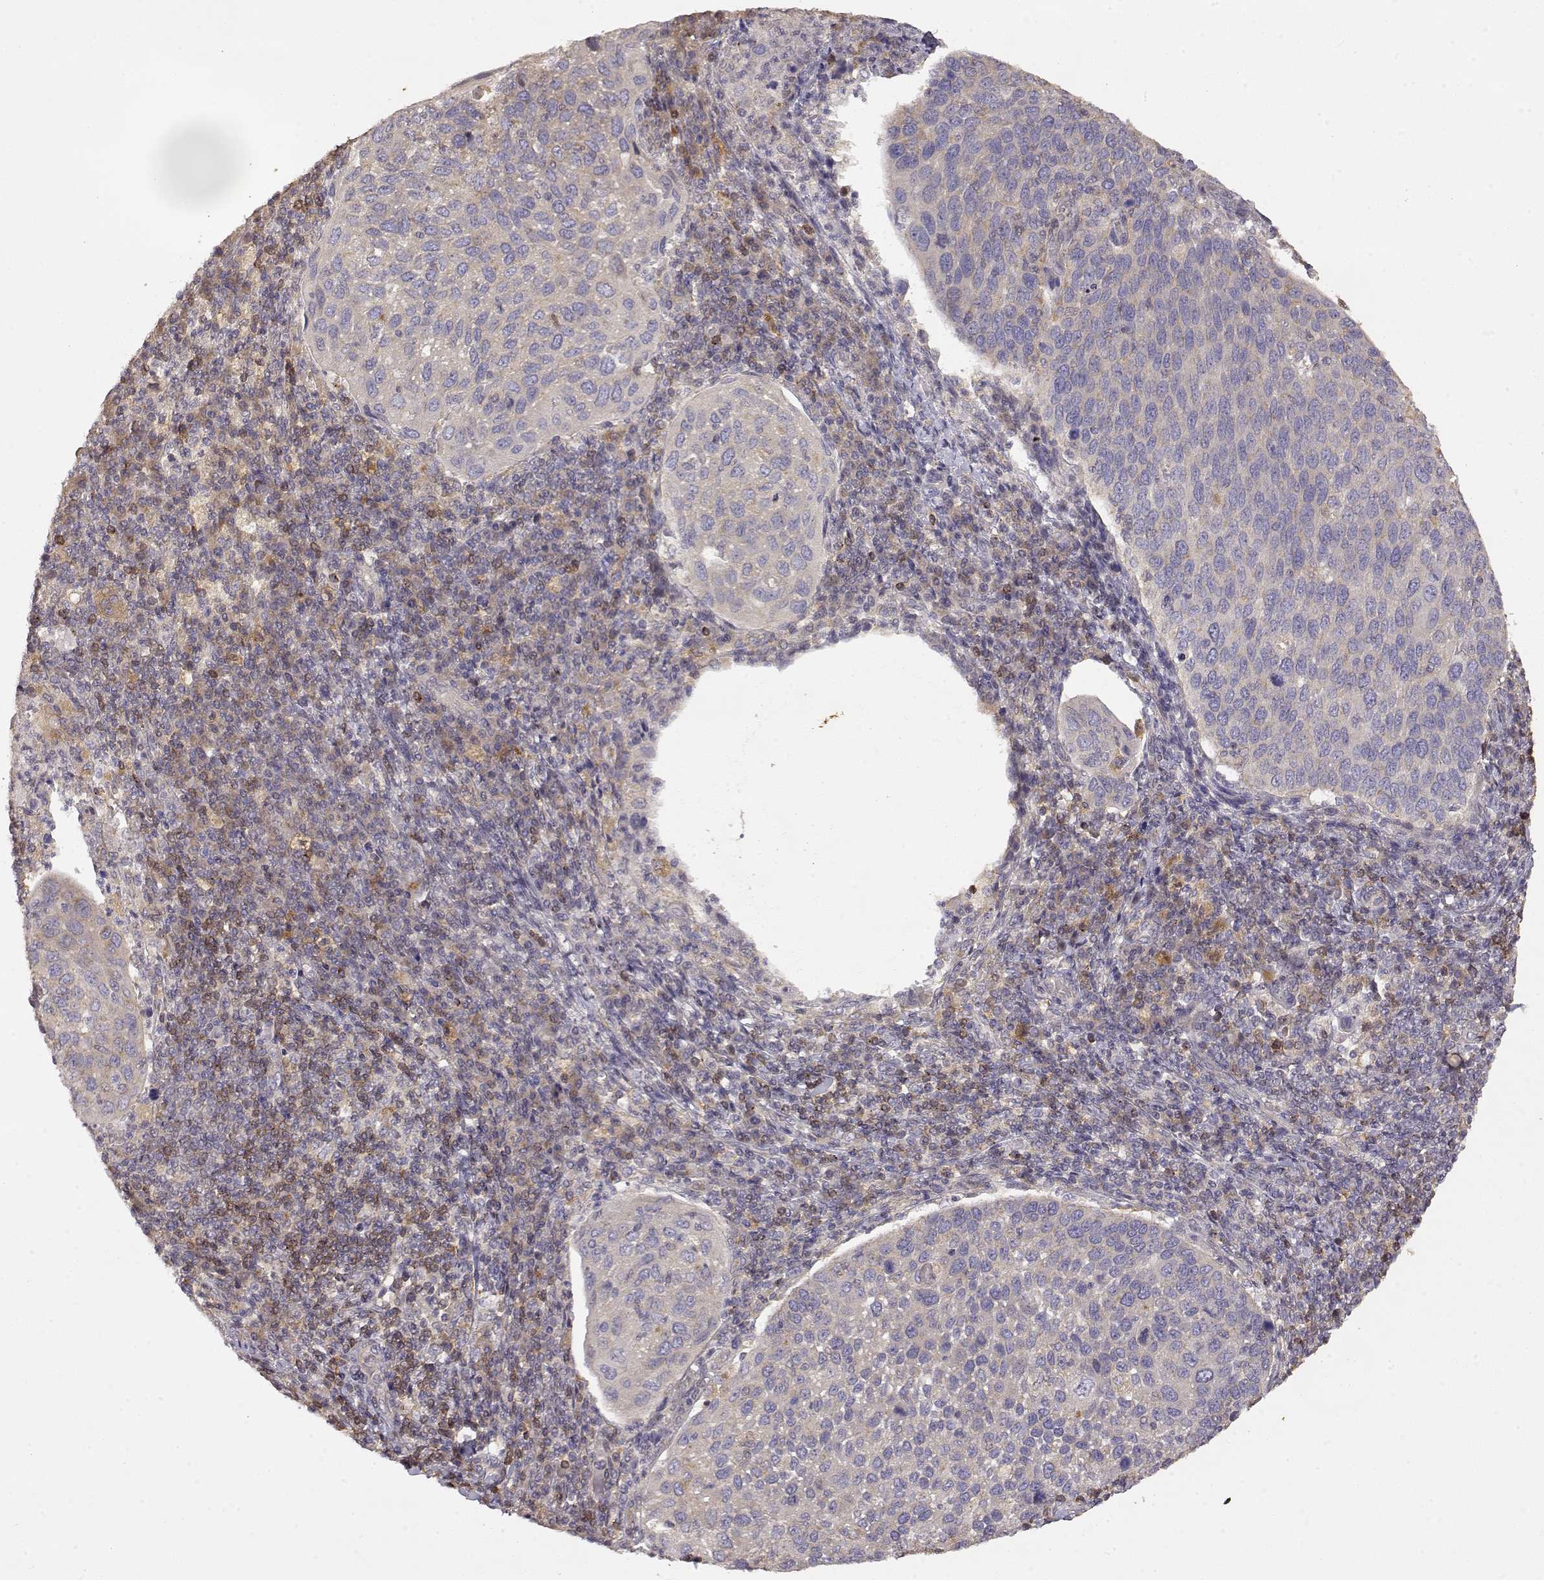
{"staining": {"intensity": "weak", "quantity": "<25%", "location": "cytoplasmic/membranous"}, "tissue": "cervical cancer", "cell_type": "Tumor cells", "image_type": "cancer", "snomed": [{"axis": "morphology", "description": "Squamous cell carcinoma, NOS"}, {"axis": "topography", "description": "Cervix"}], "caption": "IHC photomicrograph of neoplastic tissue: cervical cancer stained with DAB exhibits no significant protein expression in tumor cells.", "gene": "CRIM1", "patient": {"sex": "female", "age": 54}}